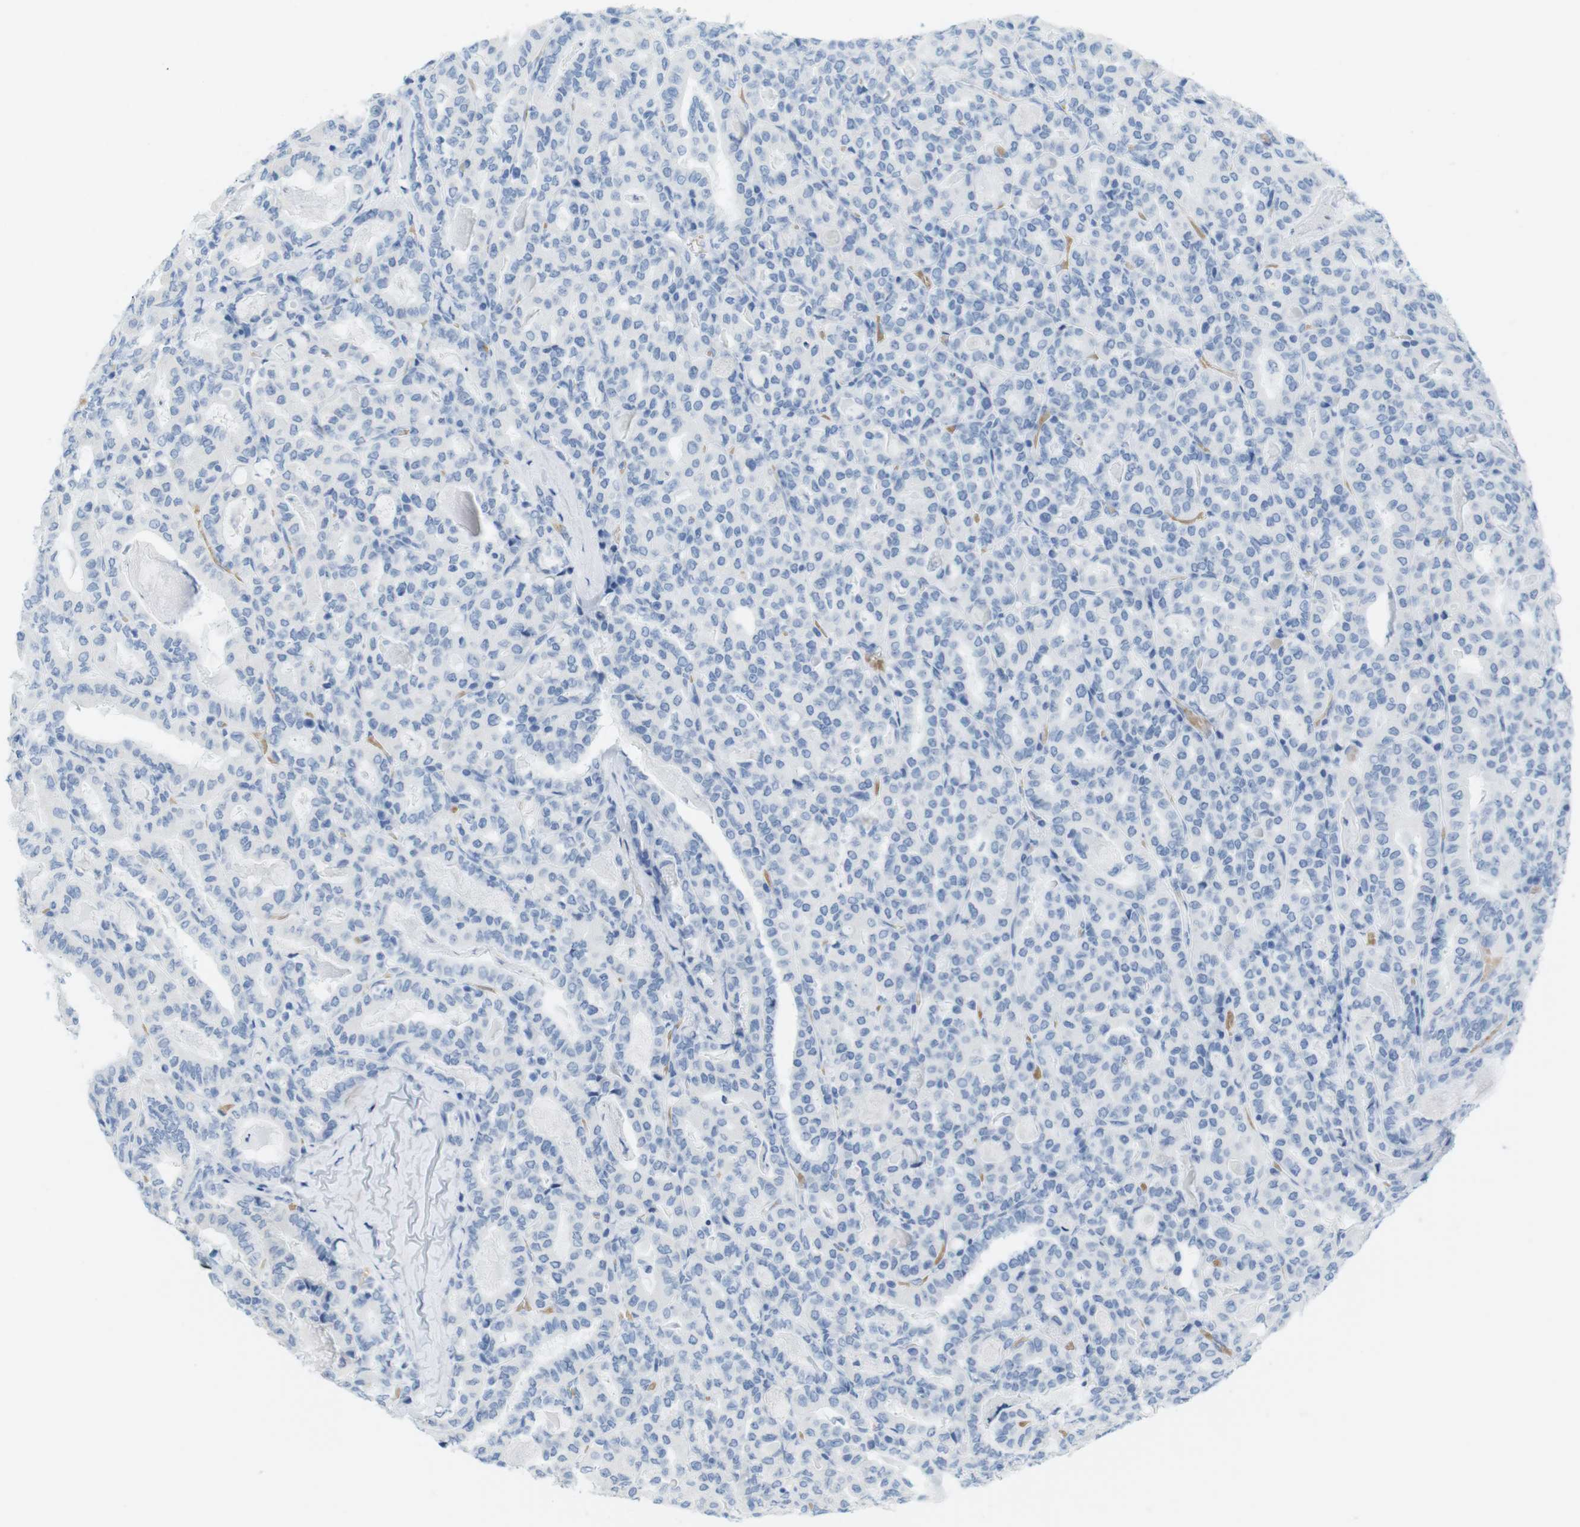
{"staining": {"intensity": "negative", "quantity": "none", "location": "none"}, "tissue": "thyroid cancer", "cell_type": "Tumor cells", "image_type": "cancer", "snomed": [{"axis": "morphology", "description": "Papillary adenocarcinoma, NOS"}, {"axis": "topography", "description": "Thyroid gland"}], "caption": "Immunohistochemistry (IHC) image of neoplastic tissue: thyroid cancer (papillary adenocarcinoma) stained with DAB (3,3'-diaminobenzidine) shows no significant protein staining in tumor cells.", "gene": "TNNT2", "patient": {"sex": "female", "age": 42}}